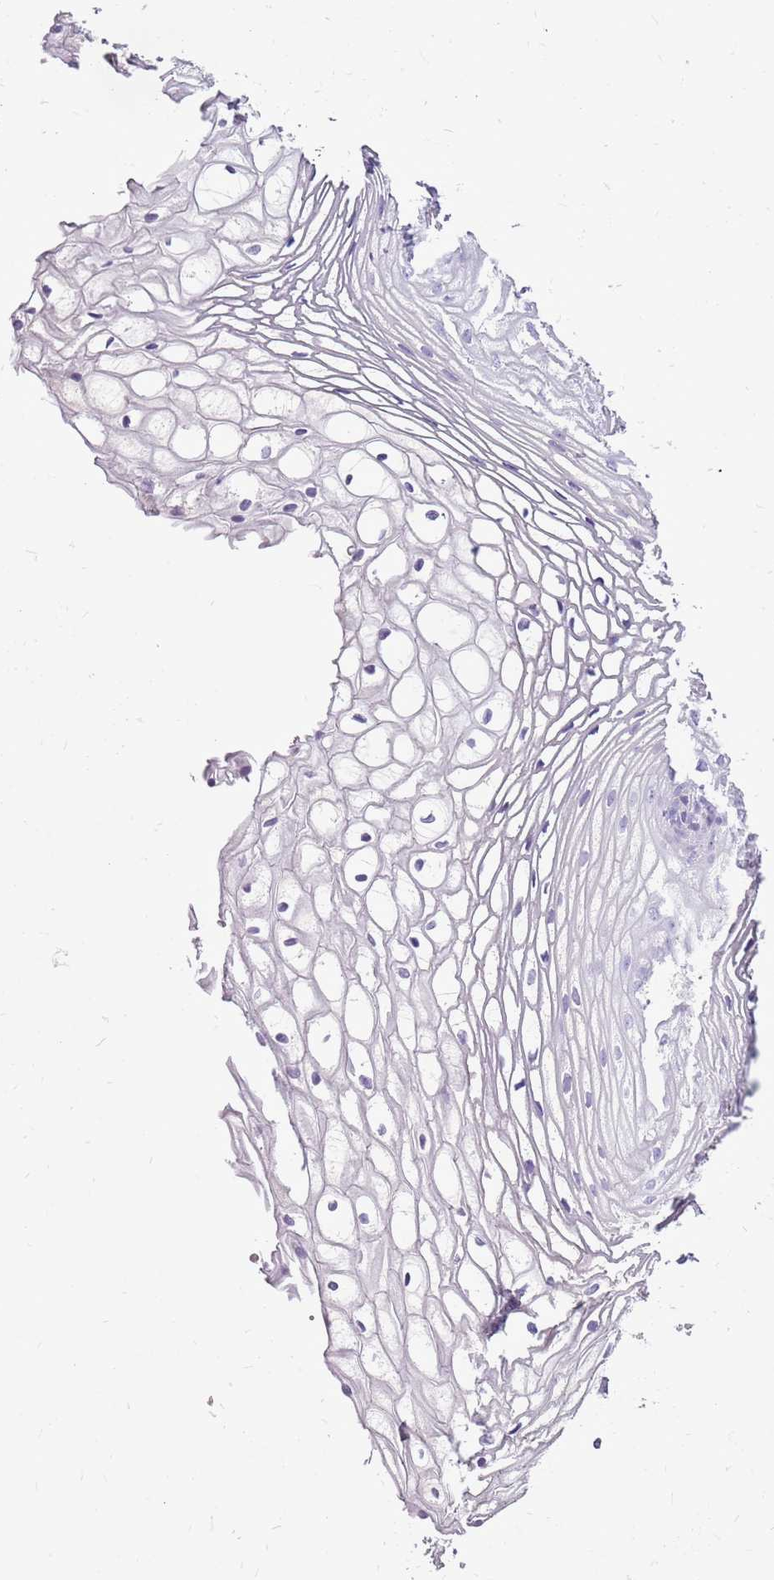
{"staining": {"intensity": "negative", "quantity": "none", "location": "none"}, "tissue": "vagina", "cell_type": "Squamous epithelial cells", "image_type": "normal", "snomed": [{"axis": "morphology", "description": "Normal tissue, NOS"}, {"axis": "topography", "description": "Vagina"}], "caption": "High magnification brightfield microscopy of normal vagina stained with DAB (3,3'-diaminobenzidine) (brown) and counterstained with hematoxylin (blue): squamous epithelial cells show no significant positivity.", "gene": "ACSS3", "patient": {"sex": "female", "age": 60}}